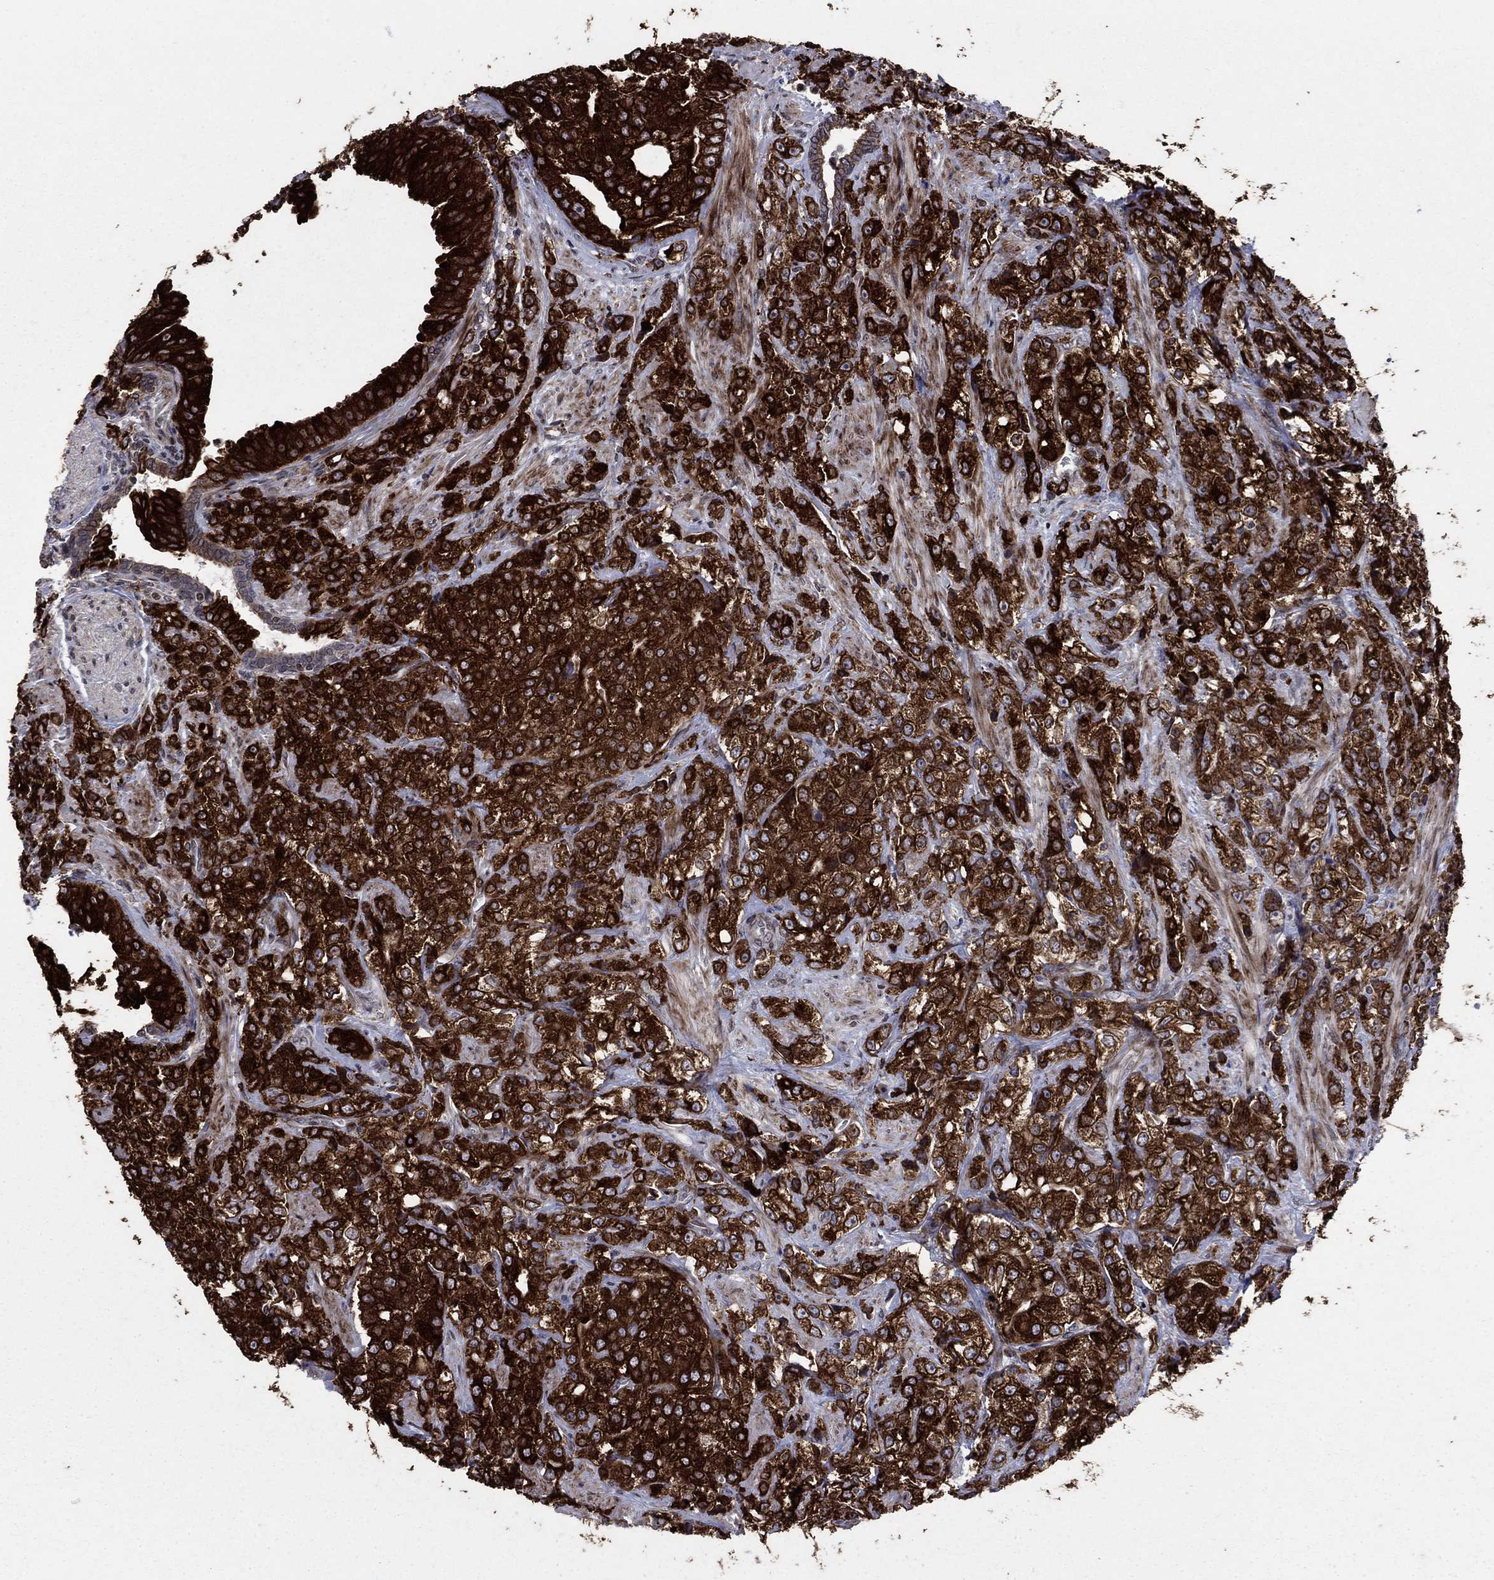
{"staining": {"intensity": "strong", "quantity": ">75%", "location": "cytoplasmic/membranous"}, "tissue": "prostate cancer", "cell_type": "Tumor cells", "image_type": "cancer", "snomed": [{"axis": "morphology", "description": "Adenocarcinoma, NOS"}, {"axis": "topography", "description": "Prostate and seminal vesicle, NOS"}, {"axis": "topography", "description": "Prostate"}], "caption": "Immunohistochemical staining of human prostate cancer demonstrates high levels of strong cytoplasmic/membranous protein positivity in approximately >75% of tumor cells.", "gene": "DHRS7", "patient": {"sex": "male", "age": 68}}